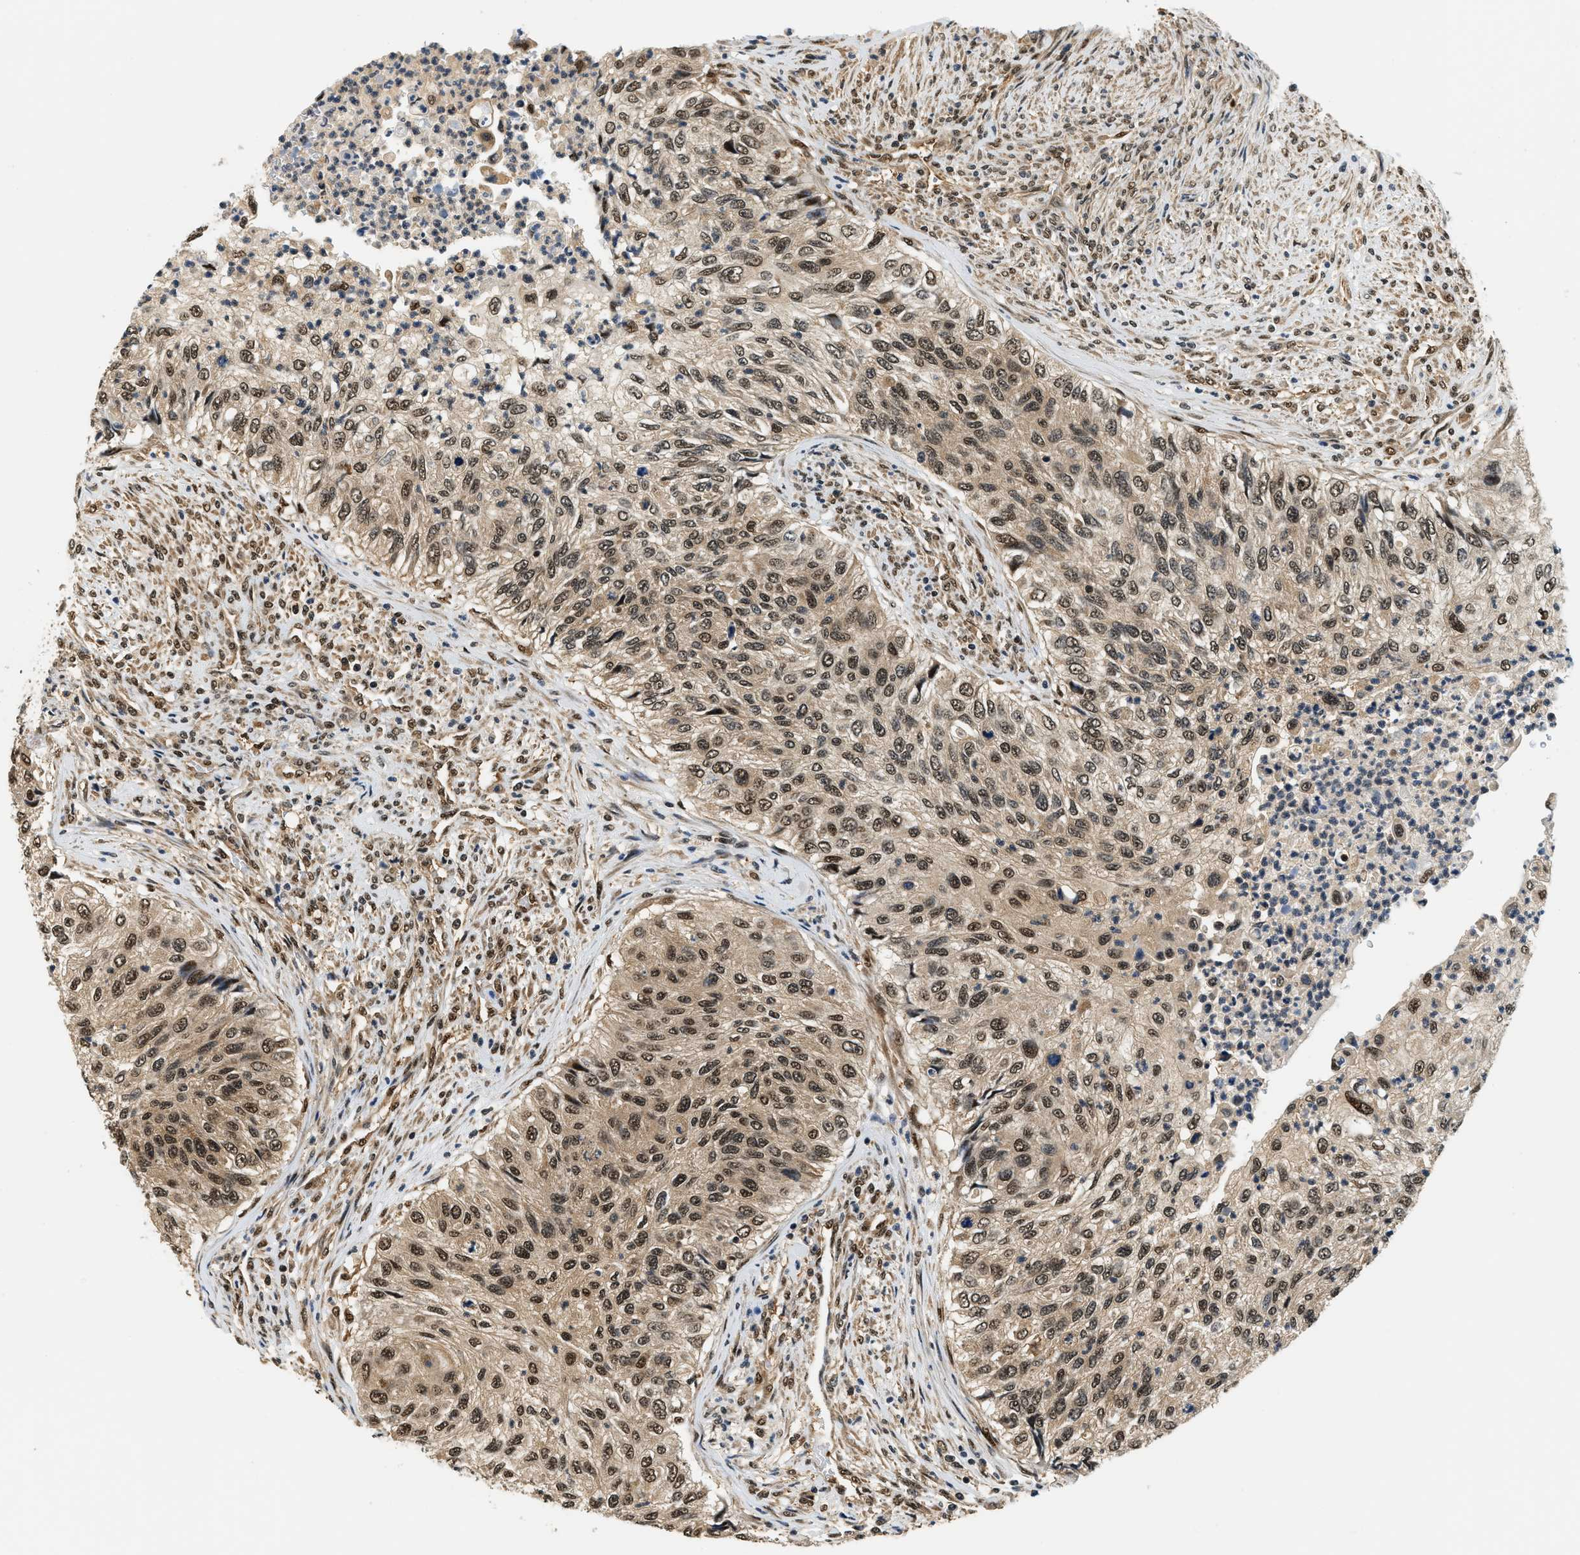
{"staining": {"intensity": "strong", "quantity": ">75%", "location": "cytoplasmic/membranous,nuclear"}, "tissue": "urothelial cancer", "cell_type": "Tumor cells", "image_type": "cancer", "snomed": [{"axis": "morphology", "description": "Urothelial carcinoma, High grade"}, {"axis": "topography", "description": "Urinary bladder"}], "caption": "Immunohistochemistry (IHC) staining of high-grade urothelial carcinoma, which reveals high levels of strong cytoplasmic/membranous and nuclear expression in about >75% of tumor cells indicating strong cytoplasmic/membranous and nuclear protein staining. The staining was performed using DAB (3,3'-diaminobenzidine) (brown) for protein detection and nuclei were counterstained in hematoxylin (blue).", "gene": "PSMD3", "patient": {"sex": "male", "age": 35}}